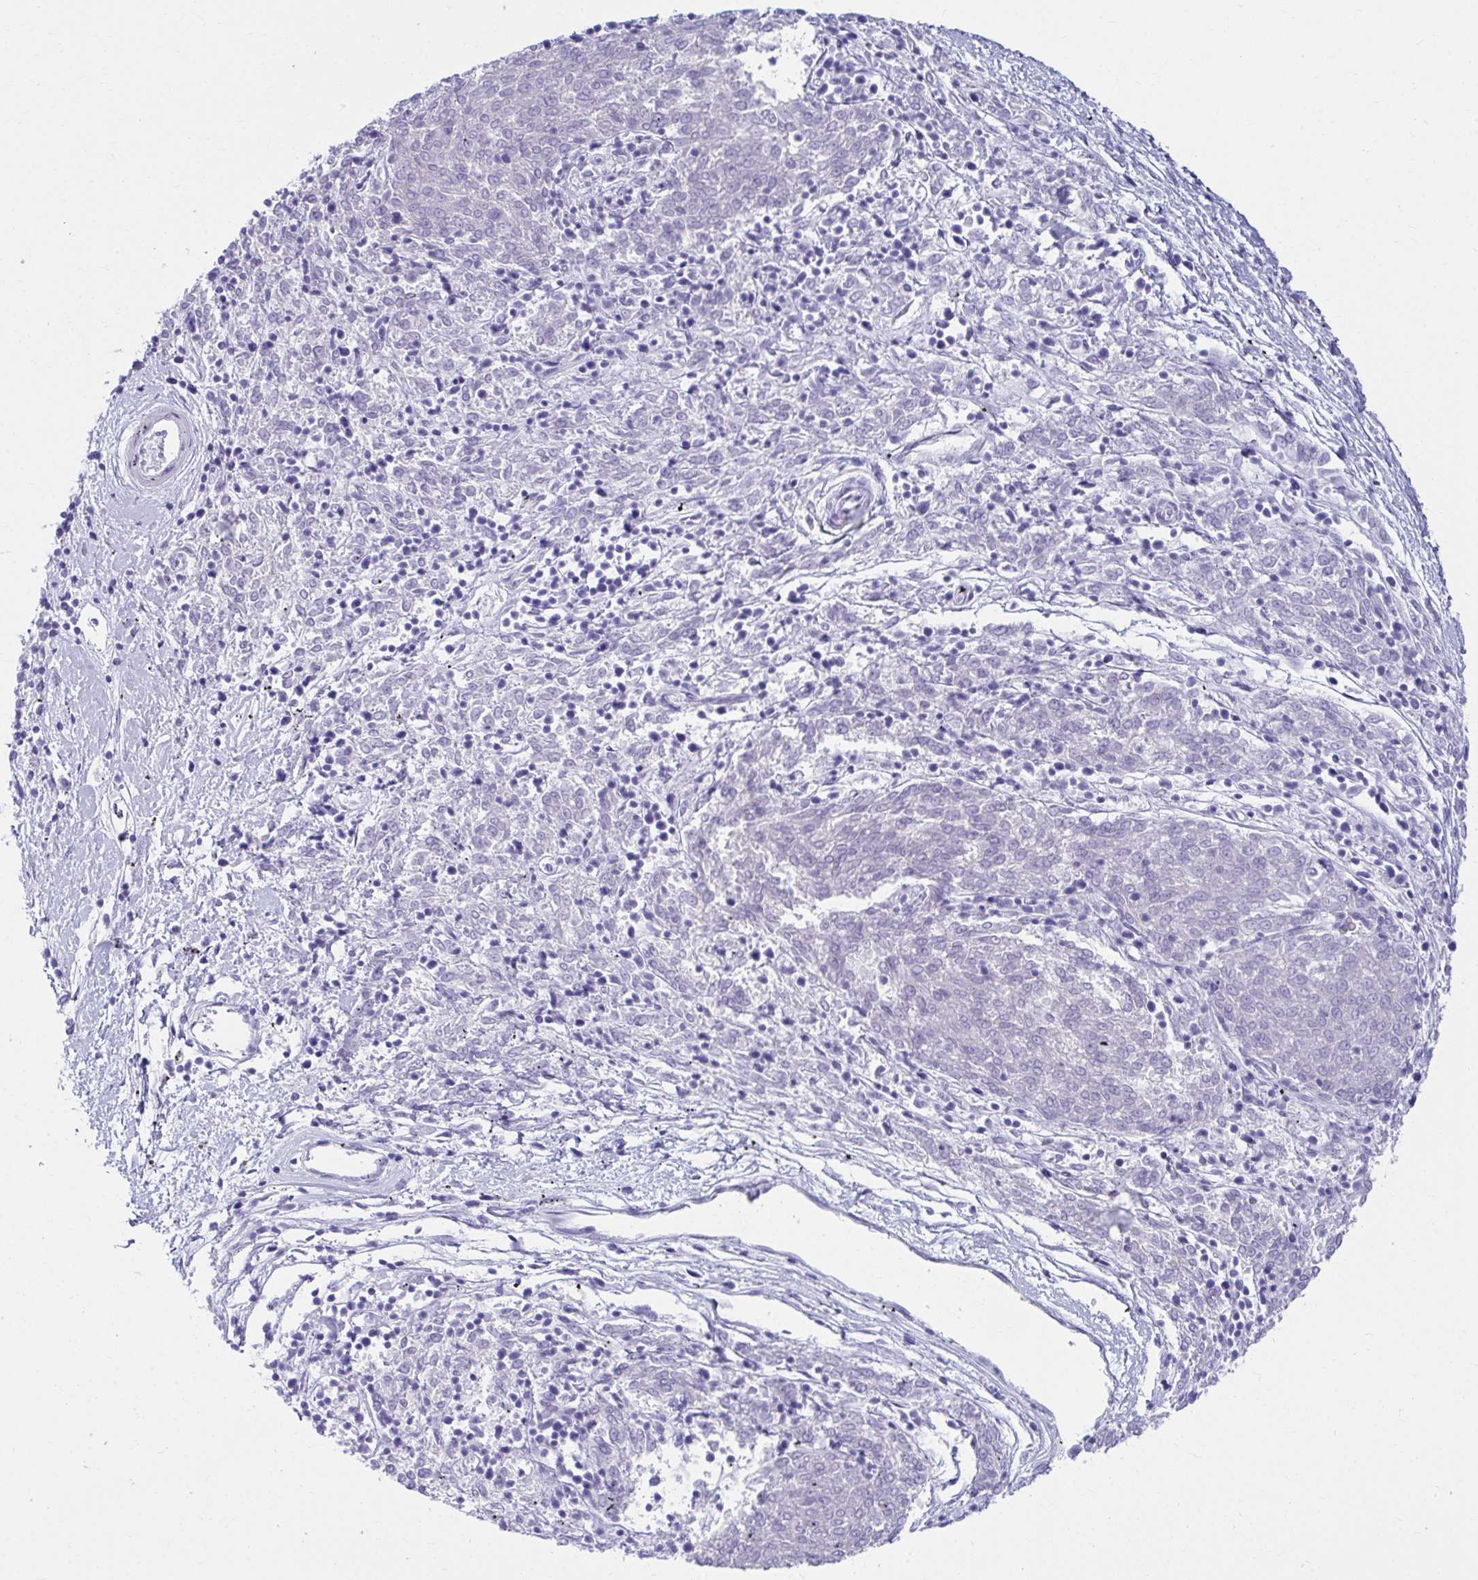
{"staining": {"intensity": "negative", "quantity": "none", "location": "none"}, "tissue": "melanoma", "cell_type": "Tumor cells", "image_type": "cancer", "snomed": [{"axis": "morphology", "description": "Malignant melanoma, NOS"}, {"axis": "topography", "description": "Skin"}], "caption": "Micrograph shows no protein expression in tumor cells of melanoma tissue.", "gene": "ATP4B", "patient": {"sex": "female", "age": 72}}